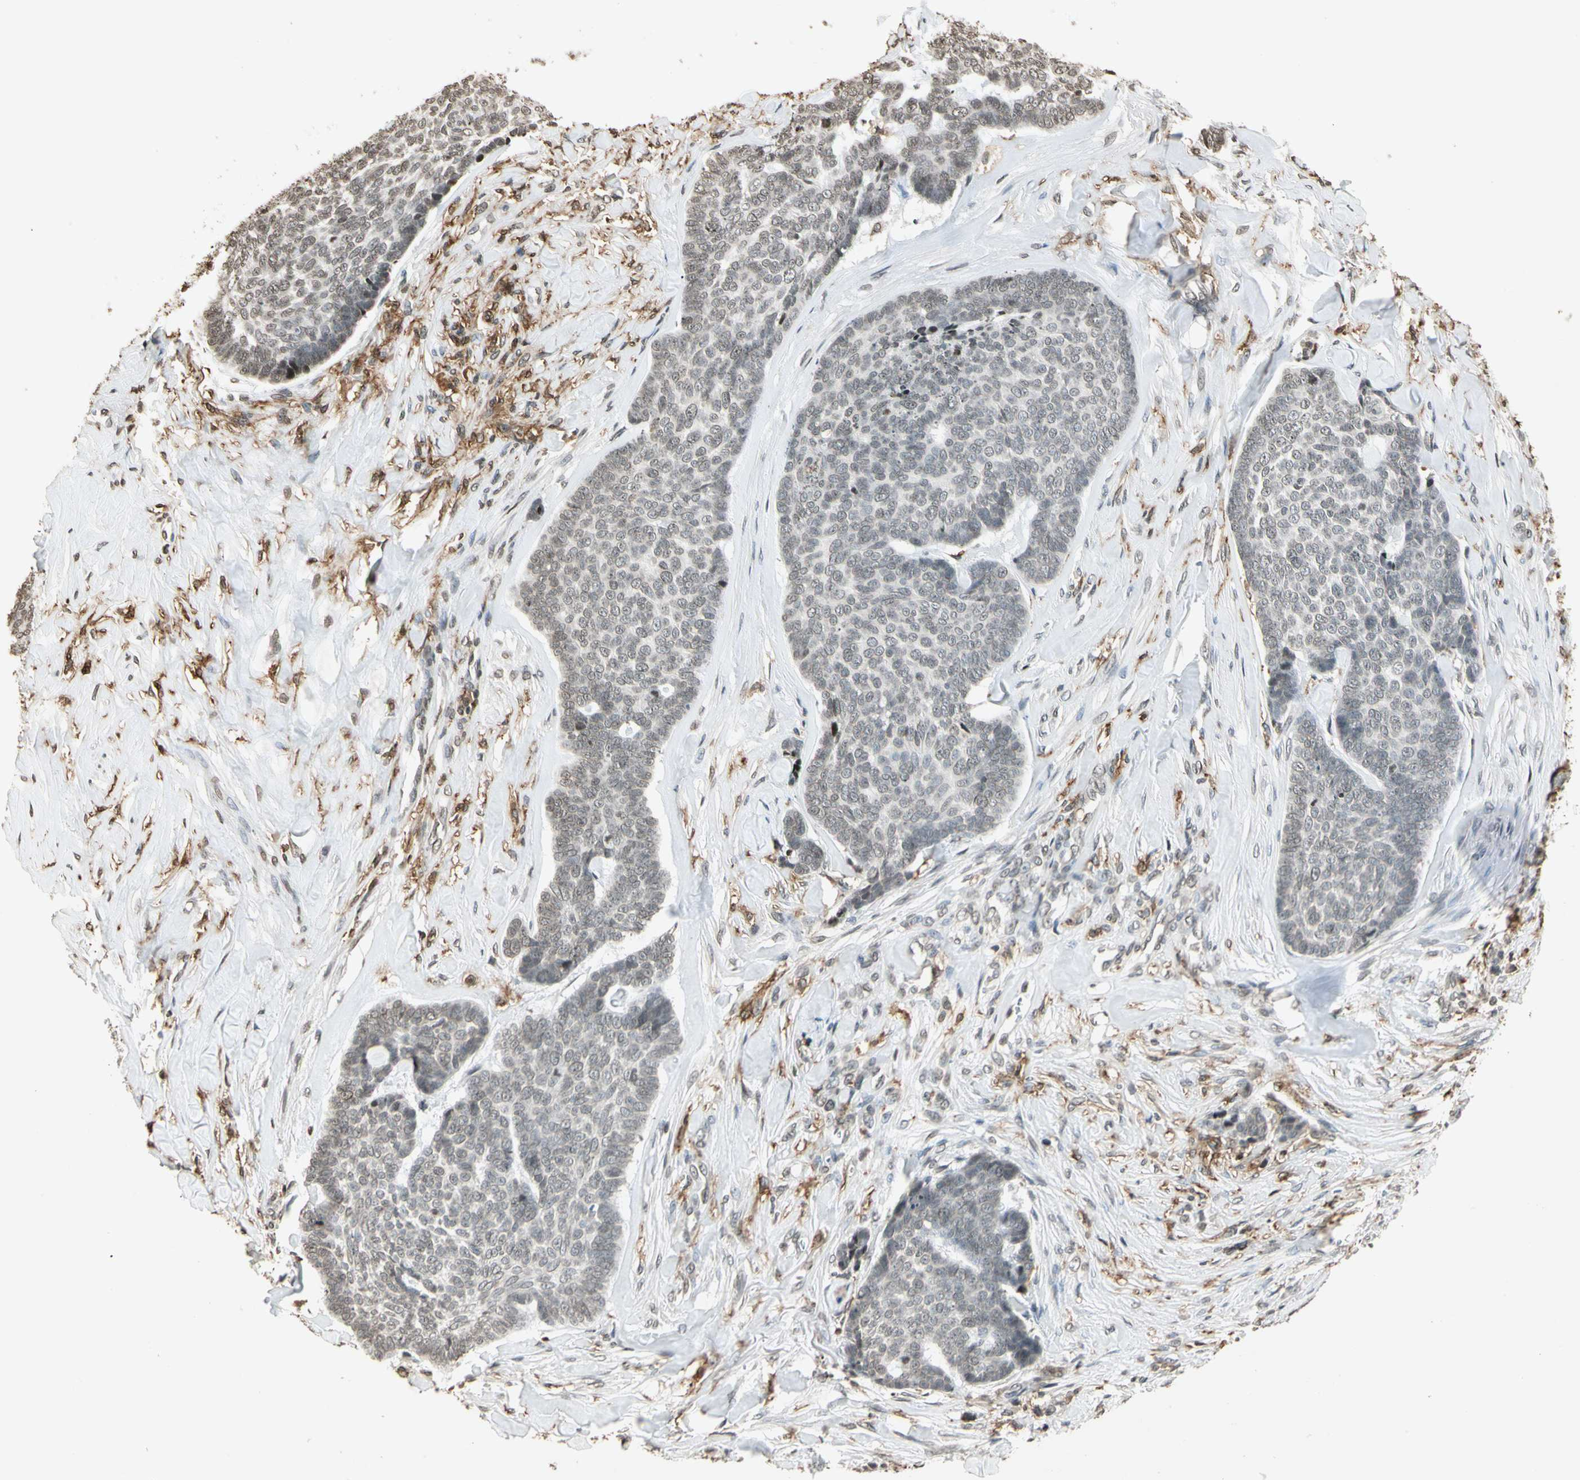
{"staining": {"intensity": "weak", "quantity": "<25%", "location": "nuclear"}, "tissue": "skin cancer", "cell_type": "Tumor cells", "image_type": "cancer", "snomed": [{"axis": "morphology", "description": "Basal cell carcinoma"}, {"axis": "topography", "description": "Skin"}], "caption": "Tumor cells are negative for protein expression in human skin cancer (basal cell carcinoma).", "gene": "FER", "patient": {"sex": "male", "age": 84}}